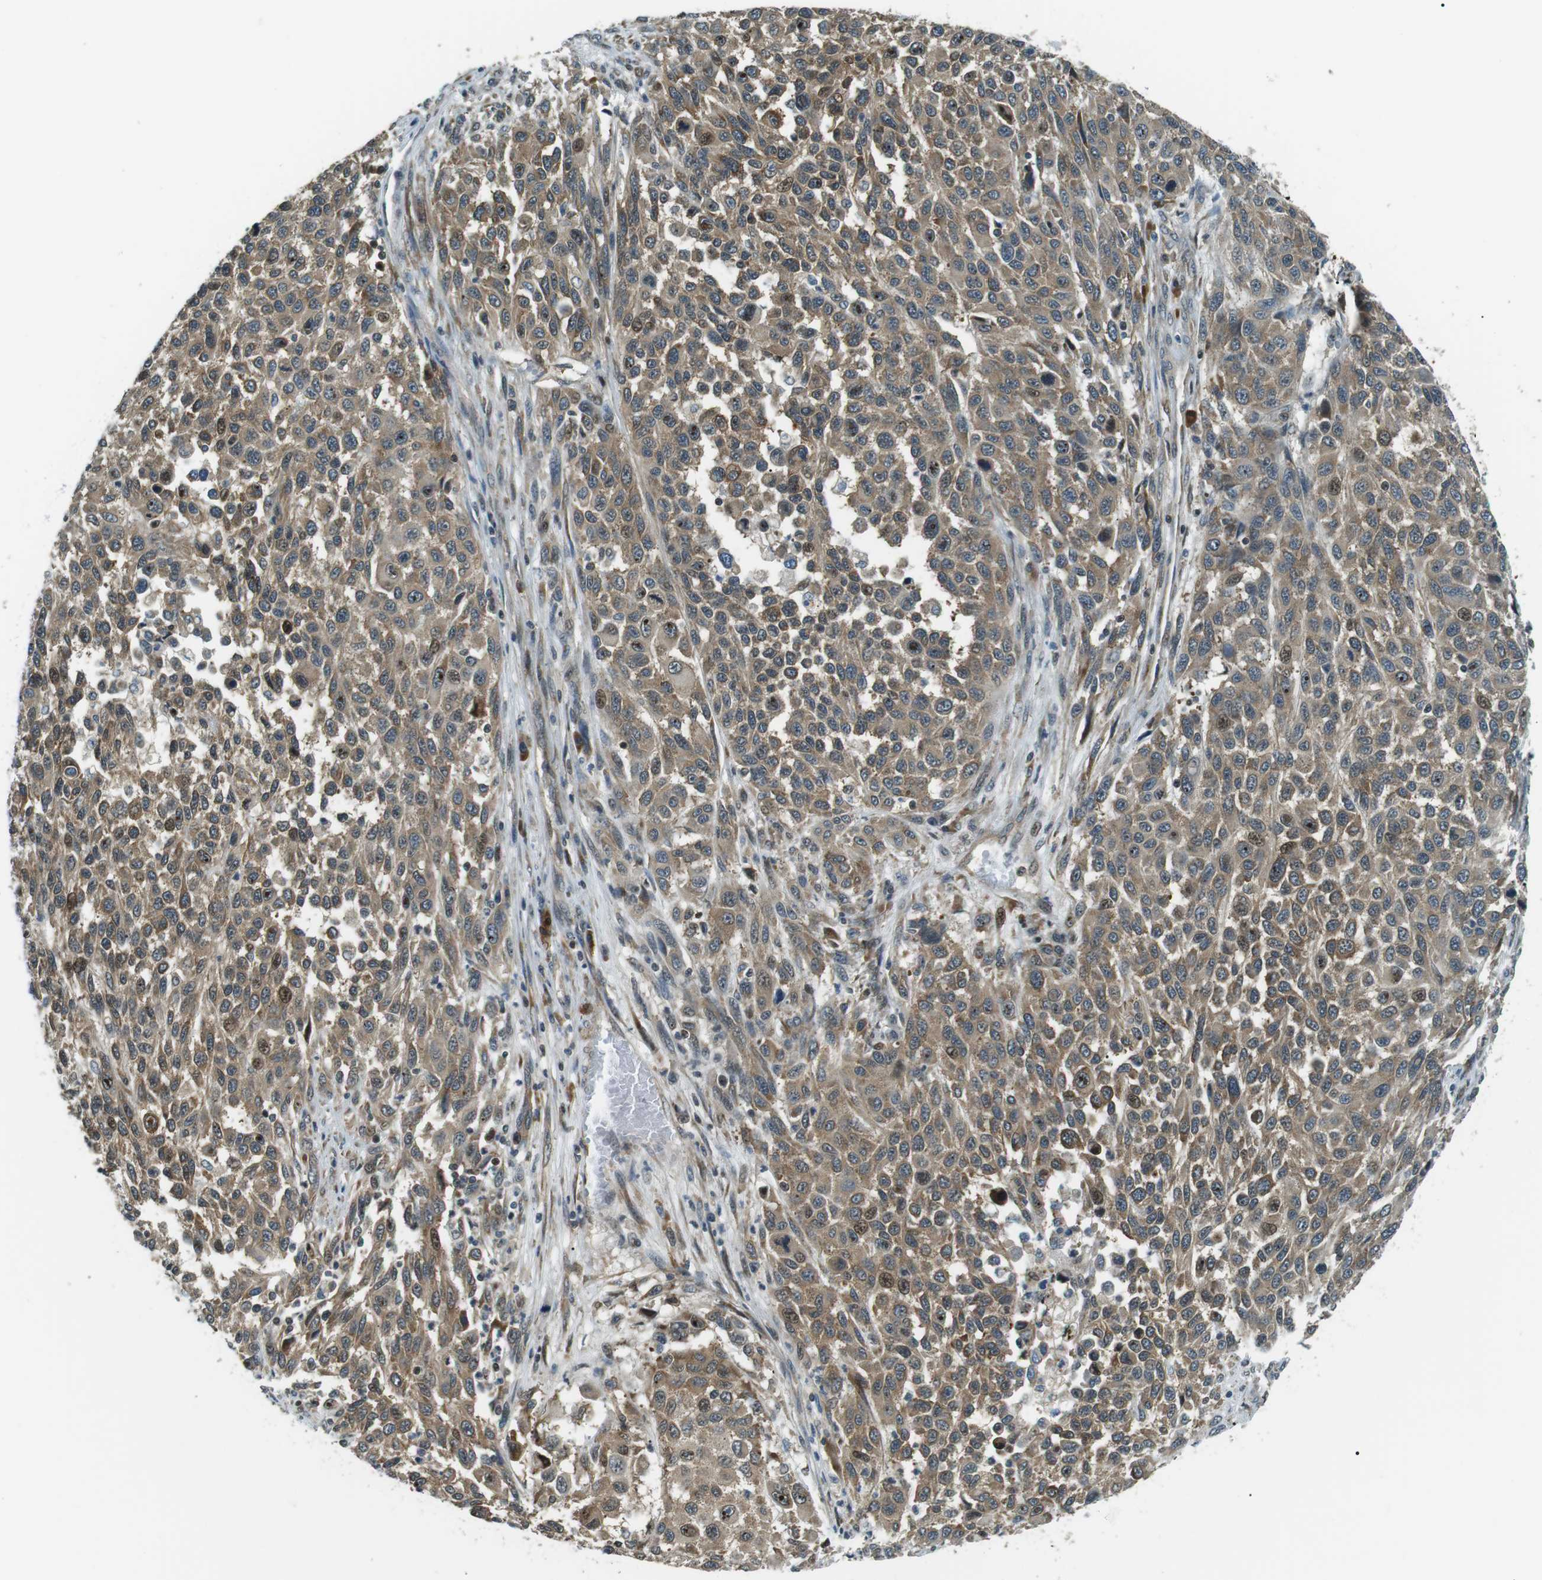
{"staining": {"intensity": "moderate", "quantity": ">75%", "location": "cytoplasmic/membranous,nuclear"}, "tissue": "melanoma", "cell_type": "Tumor cells", "image_type": "cancer", "snomed": [{"axis": "morphology", "description": "Malignant melanoma, Metastatic site"}, {"axis": "topography", "description": "Lymph node"}], "caption": "Malignant melanoma (metastatic site) stained with immunohistochemistry (IHC) displays moderate cytoplasmic/membranous and nuclear positivity in approximately >75% of tumor cells.", "gene": "TMEM74", "patient": {"sex": "male", "age": 61}}